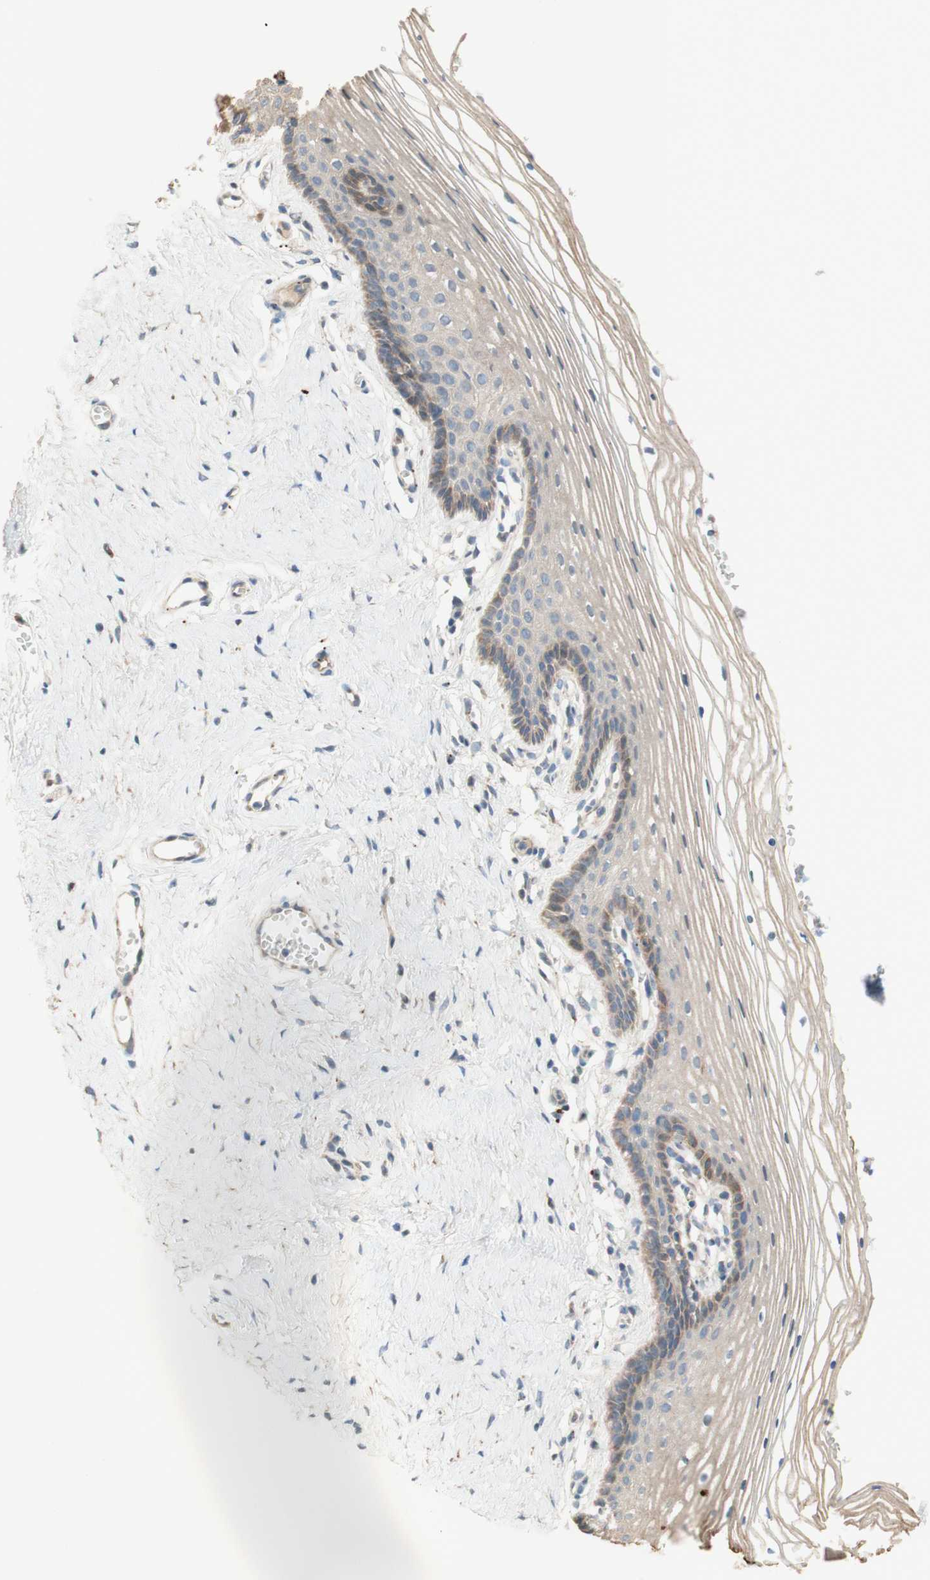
{"staining": {"intensity": "moderate", "quantity": "25%-75%", "location": "cytoplasmic/membranous"}, "tissue": "vagina", "cell_type": "Squamous epithelial cells", "image_type": "normal", "snomed": [{"axis": "morphology", "description": "Normal tissue, NOS"}, {"axis": "topography", "description": "Vagina"}], "caption": "A photomicrograph of human vagina stained for a protein demonstrates moderate cytoplasmic/membranous brown staining in squamous epithelial cells. (DAB = brown stain, brightfield microscopy at high magnification).", "gene": "PTPN21", "patient": {"sex": "female", "age": 32}}